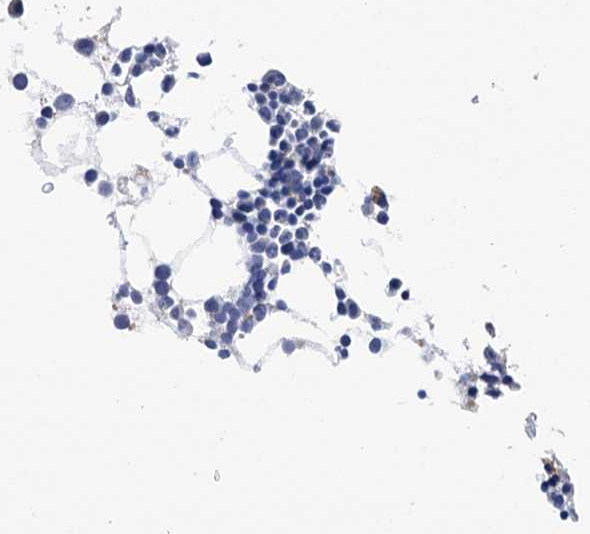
{"staining": {"intensity": "negative", "quantity": "none", "location": "none"}, "tissue": "bone marrow", "cell_type": "Hematopoietic cells", "image_type": "normal", "snomed": [{"axis": "morphology", "description": "Normal tissue, NOS"}, {"axis": "topography", "description": "Bone marrow"}], "caption": "This is an immunohistochemistry histopathology image of benign human bone marrow. There is no staining in hematopoietic cells.", "gene": "NUDCD2", "patient": {"sex": "female", "age": 89}}